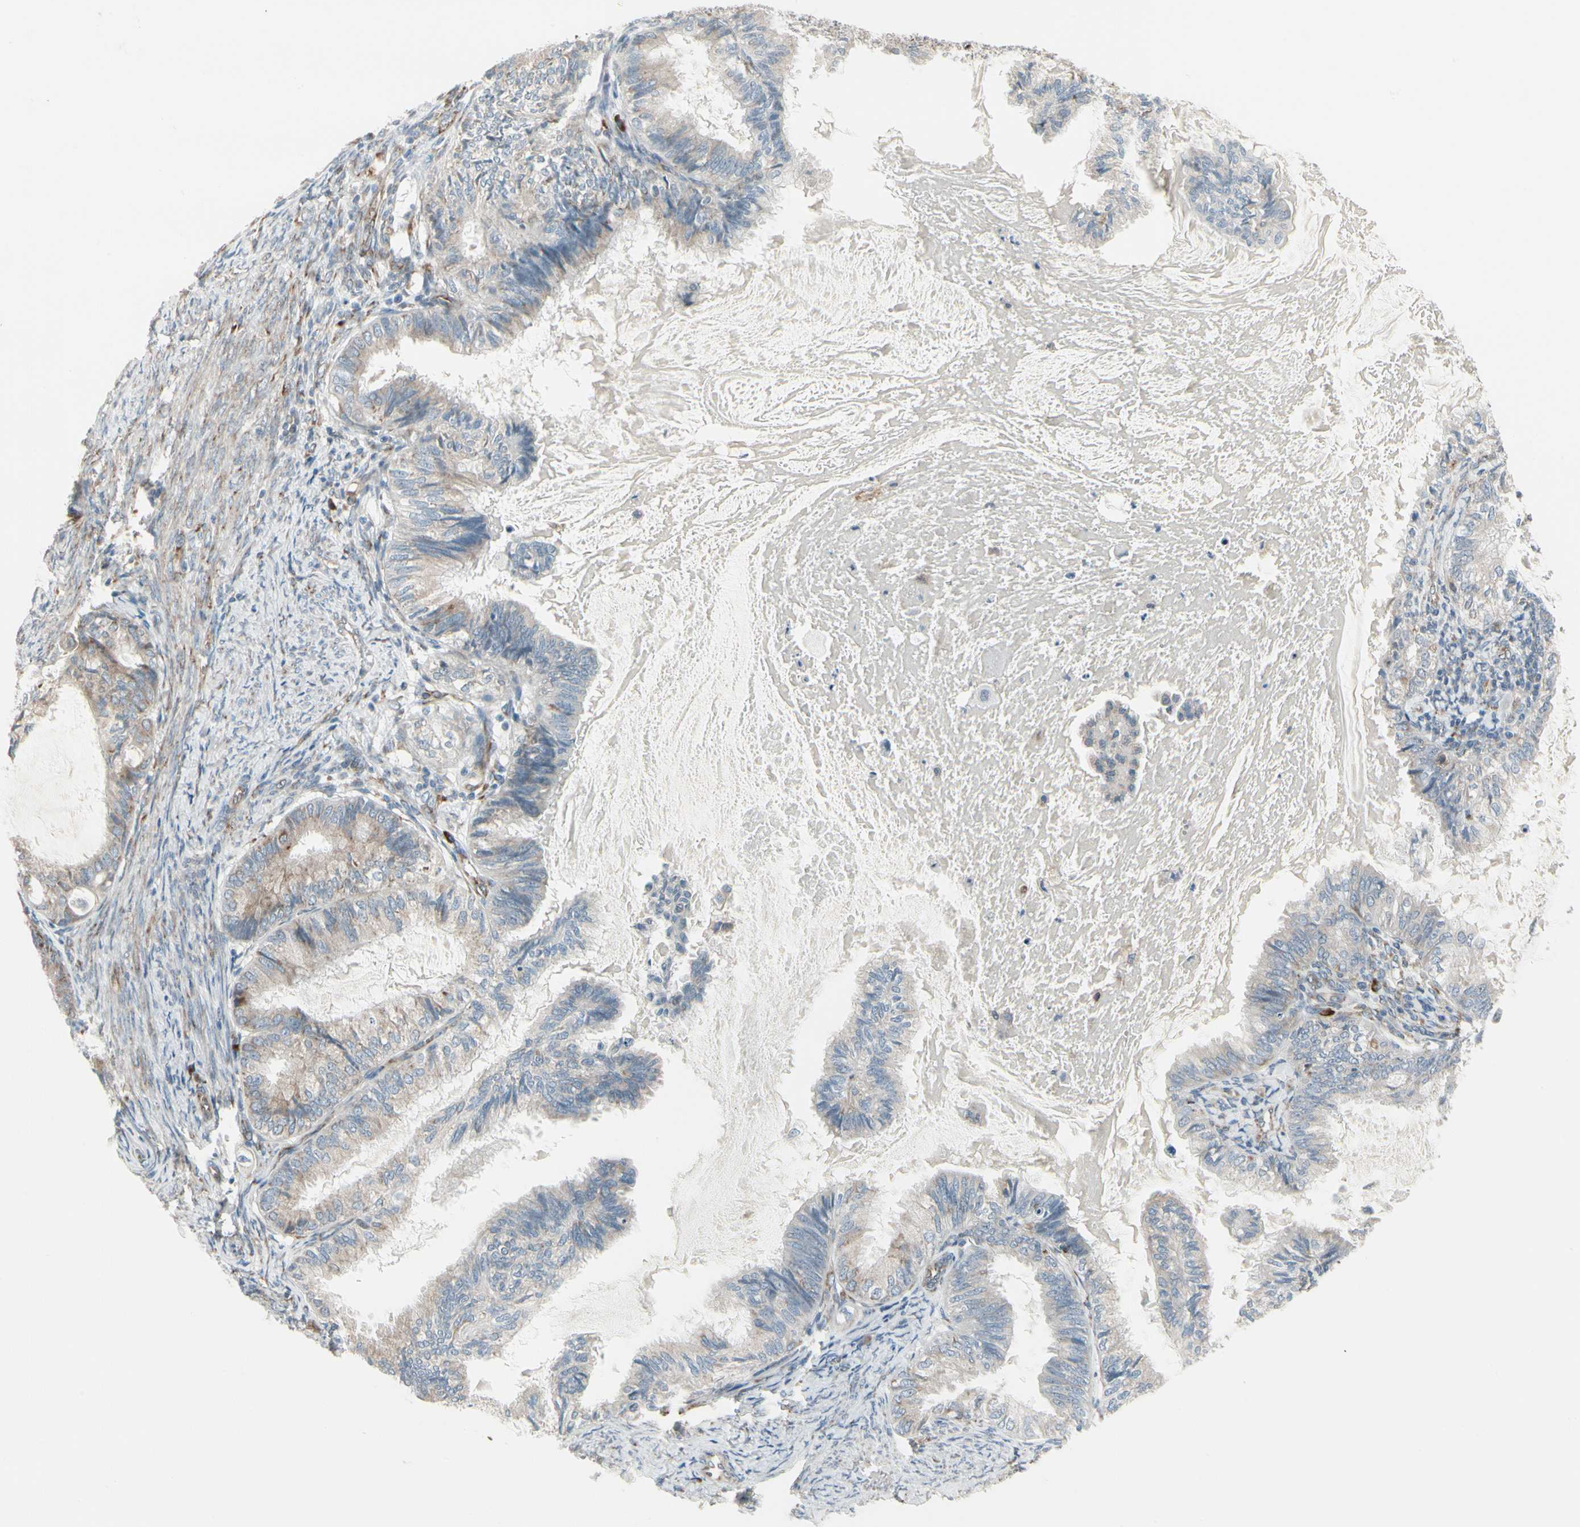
{"staining": {"intensity": "weak", "quantity": "25%-75%", "location": "cytoplasmic/membranous"}, "tissue": "cervical cancer", "cell_type": "Tumor cells", "image_type": "cancer", "snomed": [{"axis": "morphology", "description": "Normal tissue, NOS"}, {"axis": "morphology", "description": "Adenocarcinoma, NOS"}, {"axis": "topography", "description": "Cervix"}, {"axis": "topography", "description": "Endometrium"}], "caption": "Immunohistochemistry (IHC) (DAB) staining of human cervical cancer (adenocarcinoma) exhibits weak cytoplasmic/membranous protein staining in about 25%-75% of tumor cells.", "gene": "FNDC3A", "patient": {"sex": "female", "age": 86}}